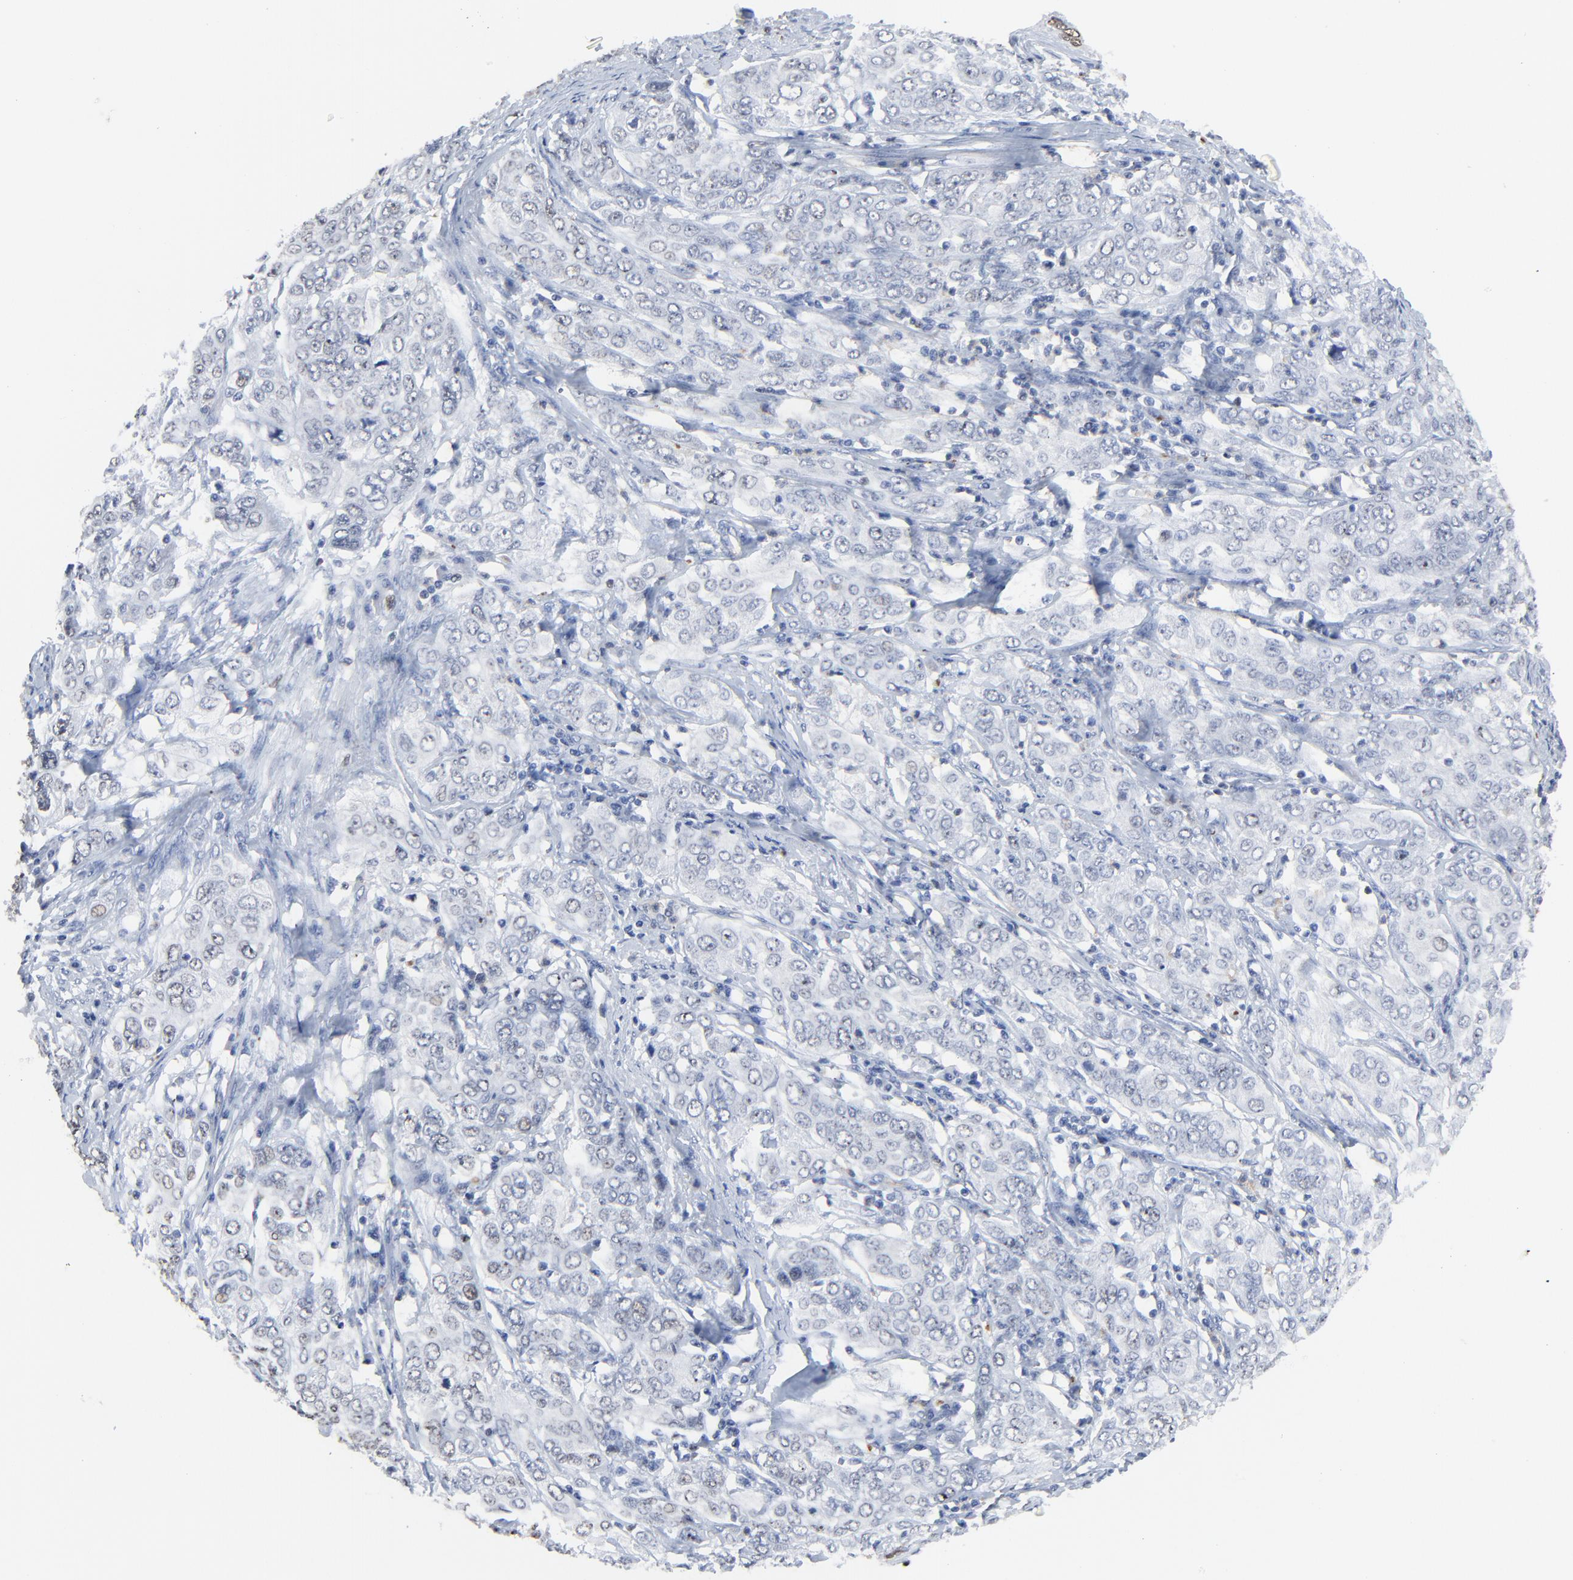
{"staining": {"intensity": "negative", "quantity": "none", "location": "none"}, "tissue": "cervical cancer", "cell_type": "Tumor cells", "image_type": "cancer", "snomed": [{"axis": "morphology", "description": "Squamous cell carcinoma, NOS"}, {"axis": "topography", "description": "Cervix"}], "caption": "This image is of cervical cancer stained with immunohistochemistry (IHC) to label a protein in brown with the nuclei are counter-stained blue. There is no positivity in tumor cells. (DAB immunohistochemistry (IHC), high magnification).", "gene": "BIRC3", "patient": {"sex": "female", "age": 38}}